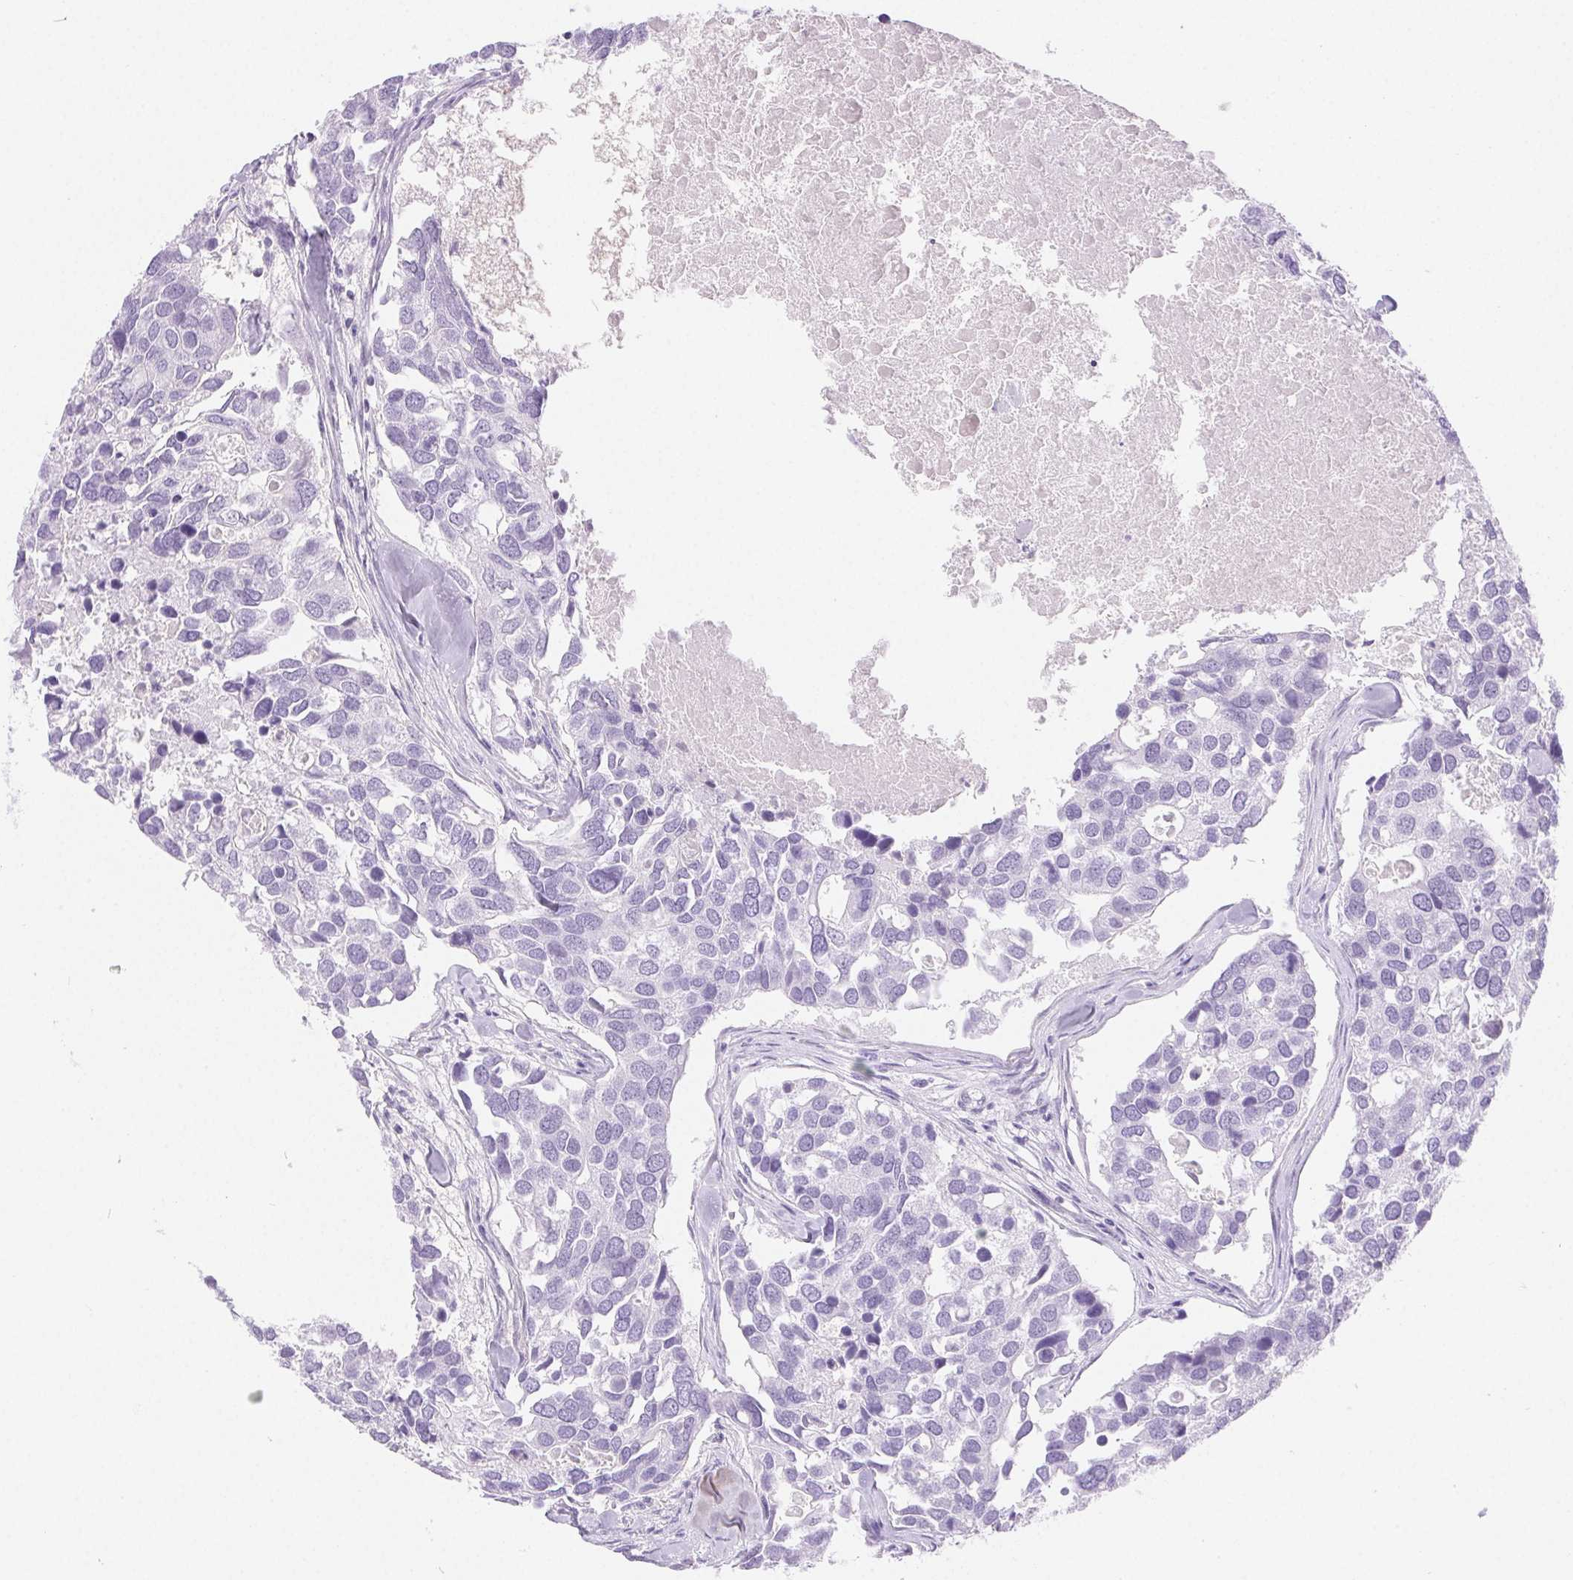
{"staining": {"intensity": "negative", "quantity": "none", "location": "none"}, "tissue": "breast cancer", "cell_type": "Tumor cells", "image_type": "cancer", "snomed": [{"axis": "morphology", "description": "Duct carcinoma"}, {"axis": "topography", "description": "Breast"}], "caption": "Tumor cells show no significant staining in breast intraductal carcinoma.", "gene": "CLDN16", "patient": {"sex": "female", "age": 83}}